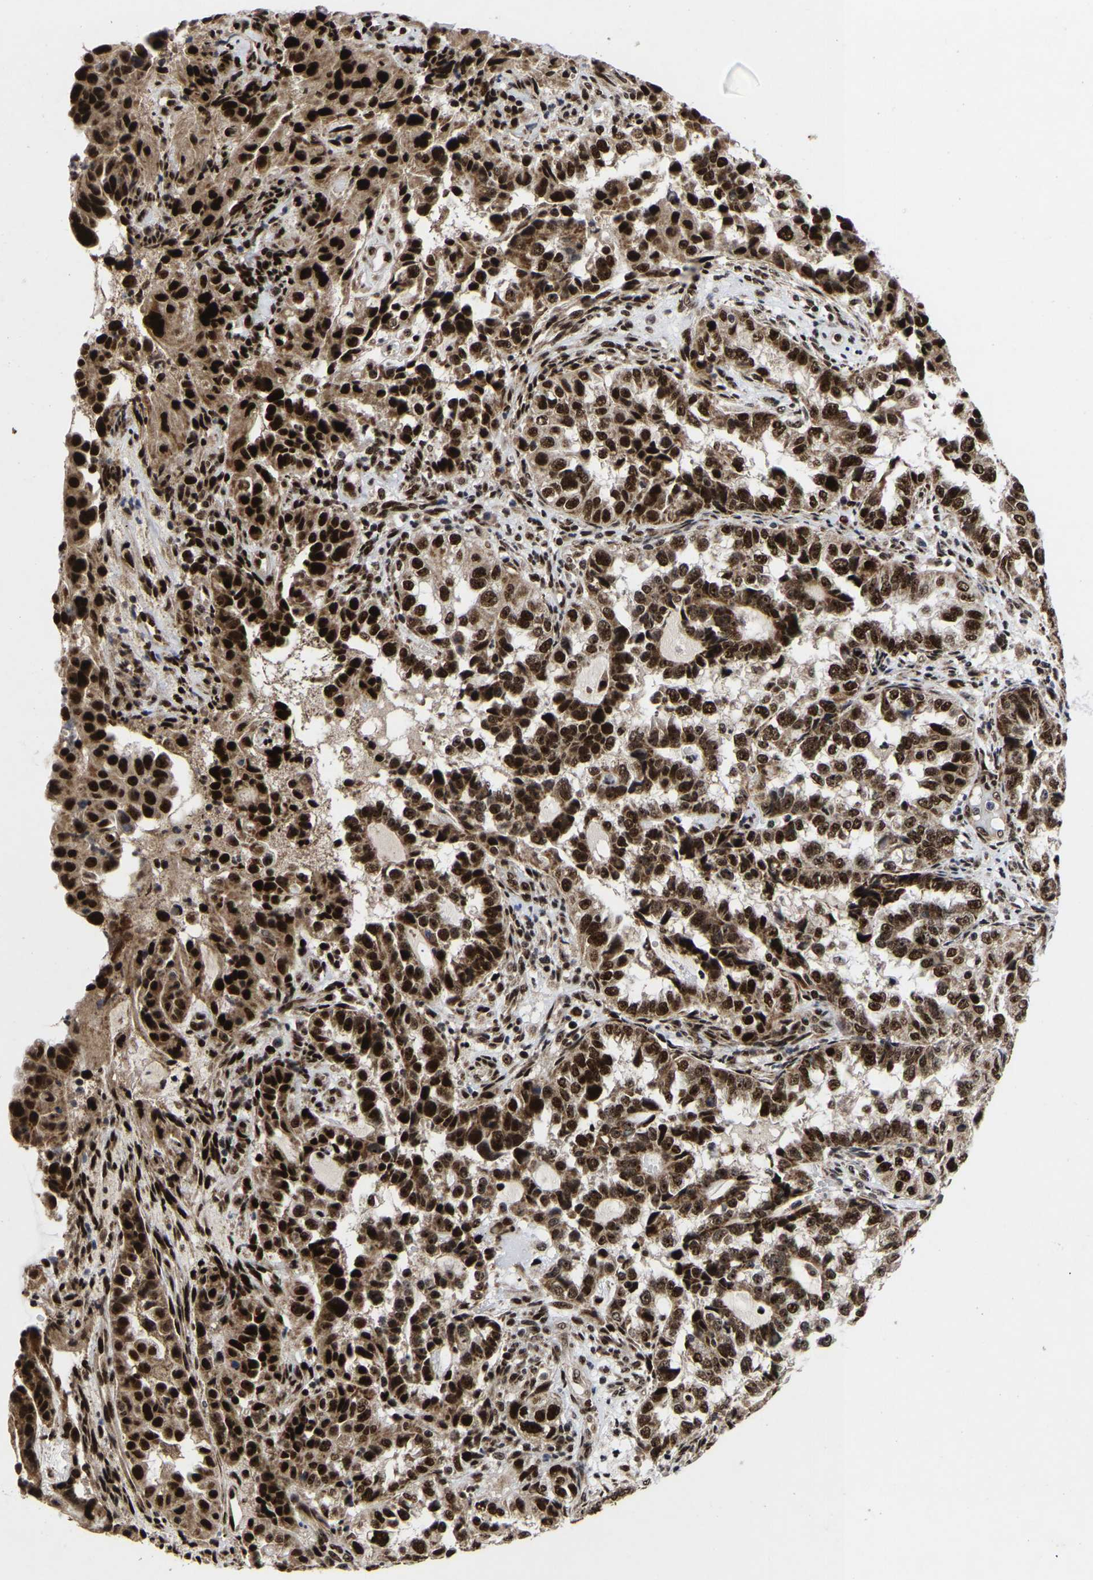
{"staining": {"intensity": "strong", "quantity": ">75%", "location": "cytoplasmic/membranous,nuclear"}, "tissue": "endometrial cancer", "cell_type": "Tumor cells", "image_type": "cancer", "snomed": [{"axis": "morphology", "description": "Adenocarcinoma, NOS"}, {"axis": "topography", "description": "Endometrium"}], "caption": "About >75% of tumor cells in endometrial adenocarcinoma reveal strong cytoplasmic/membranous and nuclear protein staining as visualized by brown immunohistochemical staining.", "gene": "JUNB", "patient": {"sex": "female", "age": 85}}